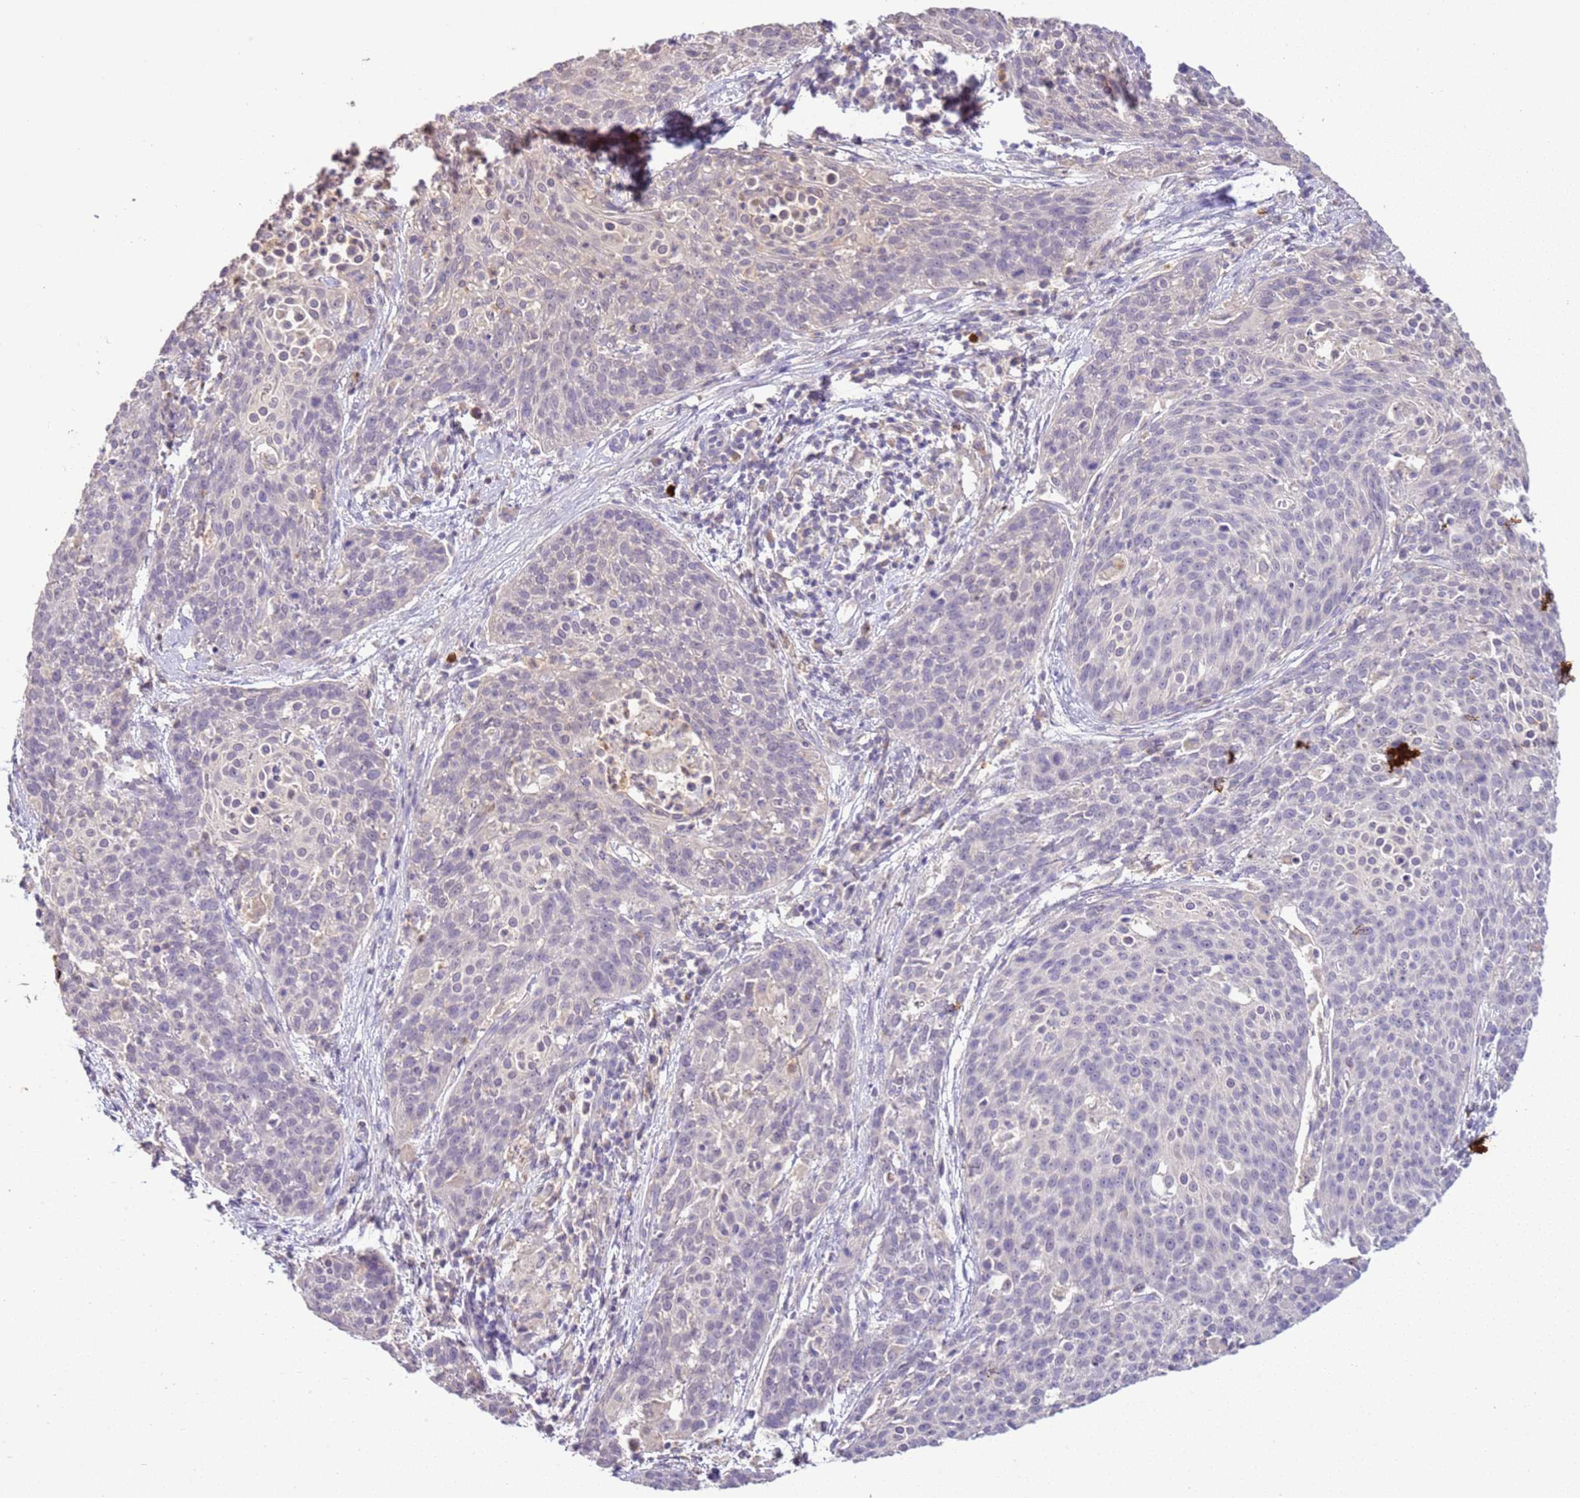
{"staining": {"intensity": "negative", "quantity": "none", "location": "none"}, "tissue": "cervical cancer", "cell_type": "Tumor cells", "image_type": "cancer", "snomed": [{"axis": "morphology", "description": "Squamous cell carcinoma, NOS"}, {"axis": "topography", "description": "Cervix"}], "caption": "Cervical cancer (squamous cell carcinoma) stained for a protein using IHC exhibits no positivity tumor cells.", "gene": "IL2RG", "patient": {"sex": "female", "age": 38}}